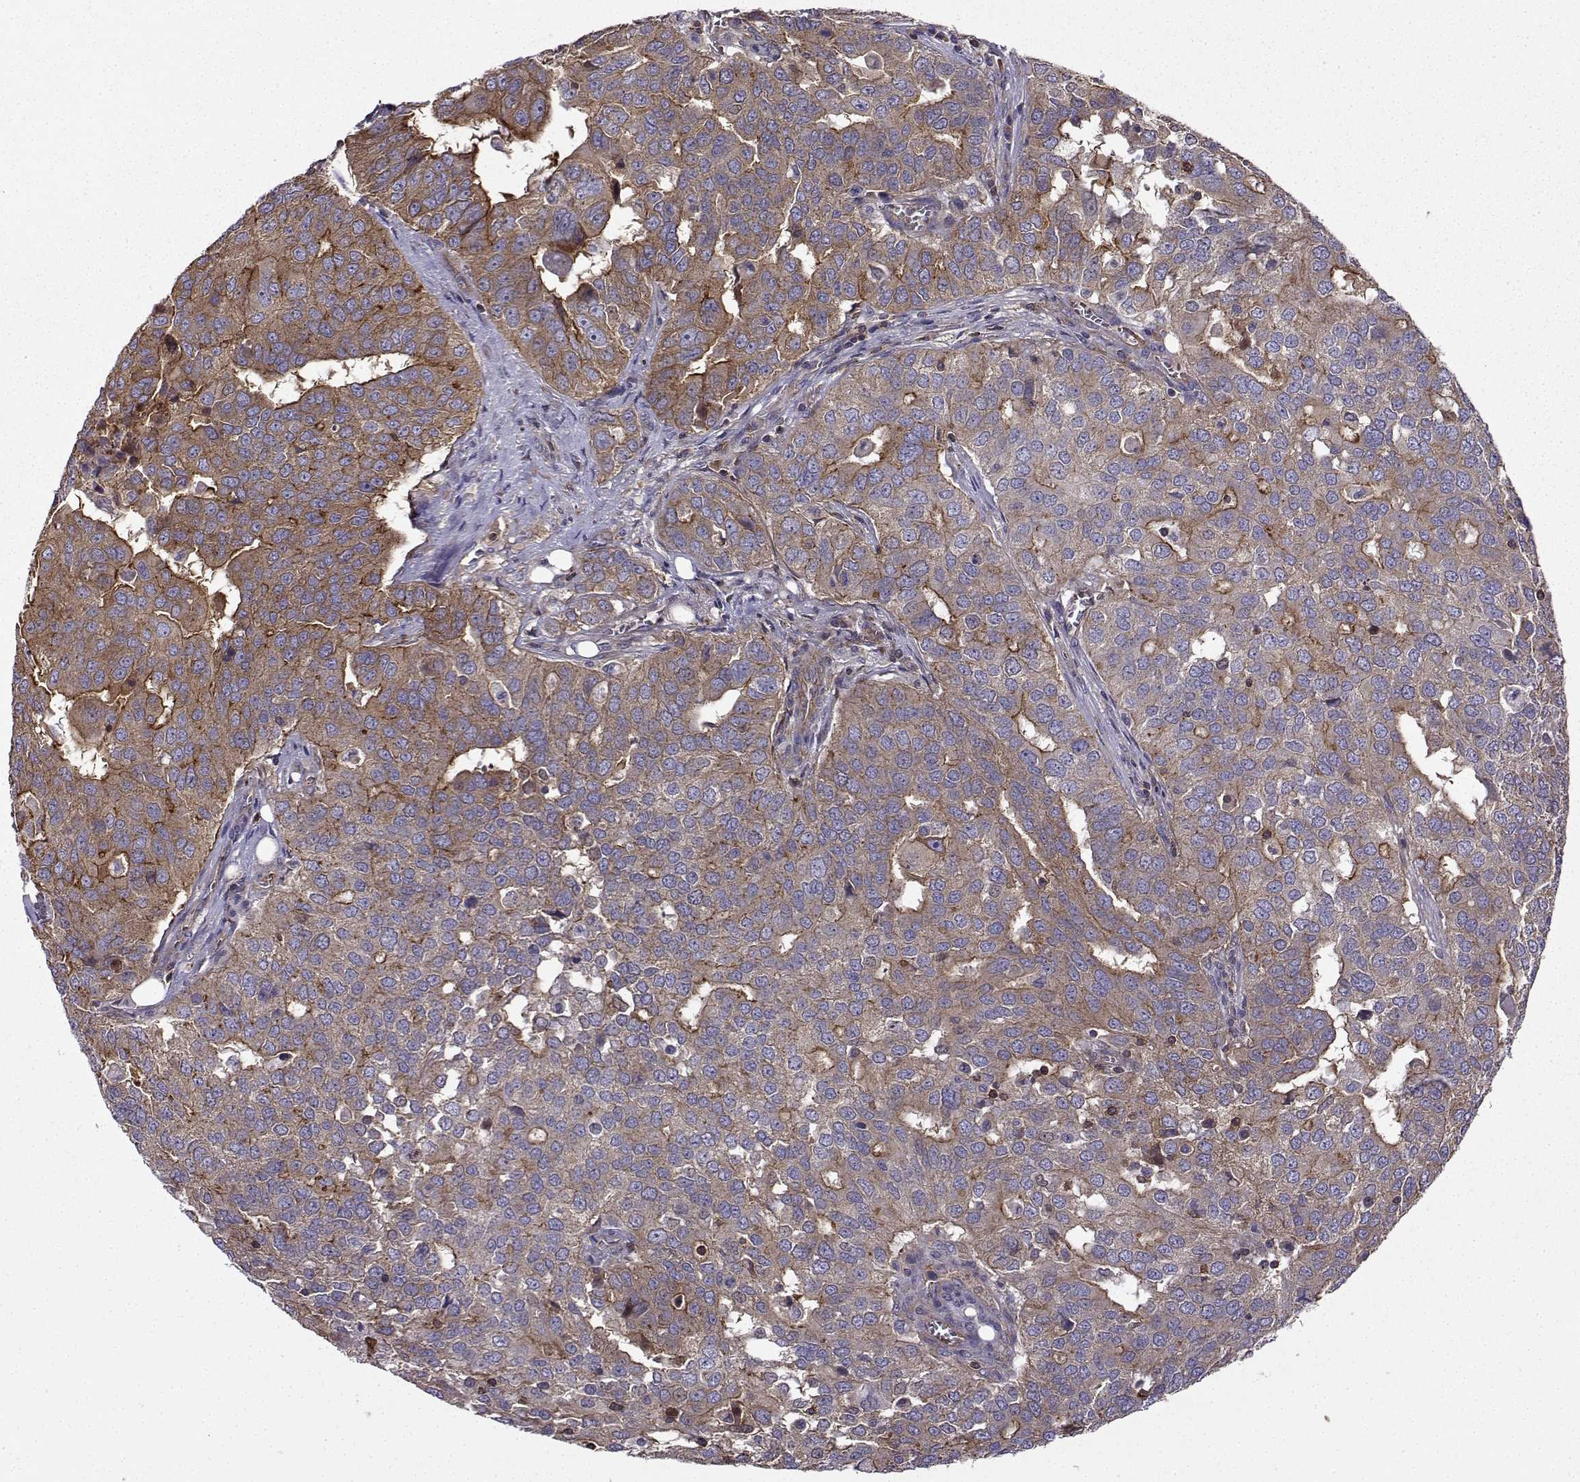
{"staining": {"intensity": "strong", "quantity": "<25%", "location": "cytoplasmic/membranous"}, "tissue": "ovarian cancer", "cell_type": "Tumor cells", "image_type": "cancer", "snomed": [{"axis": "morphology", "description": "Carcinoma, endometroid"}, {"axis": "topography", "description": "Soft tissue"}, {"axis": "topography", "description": "Ovary"}], "caption": "The photomicrograph reveals staining of ovarian endometroid carcinoma, revealing strong cytoplasmic/membranous protein staining (brown color) within tumor cells. The staining was performed using DAB to visualize the protein expression in brown, while the nuclei were stained in blue with hematoxylin (Magnification: 20x).", "gene": "ITGB8", "patient": {"sex": "female", "age": 52}}